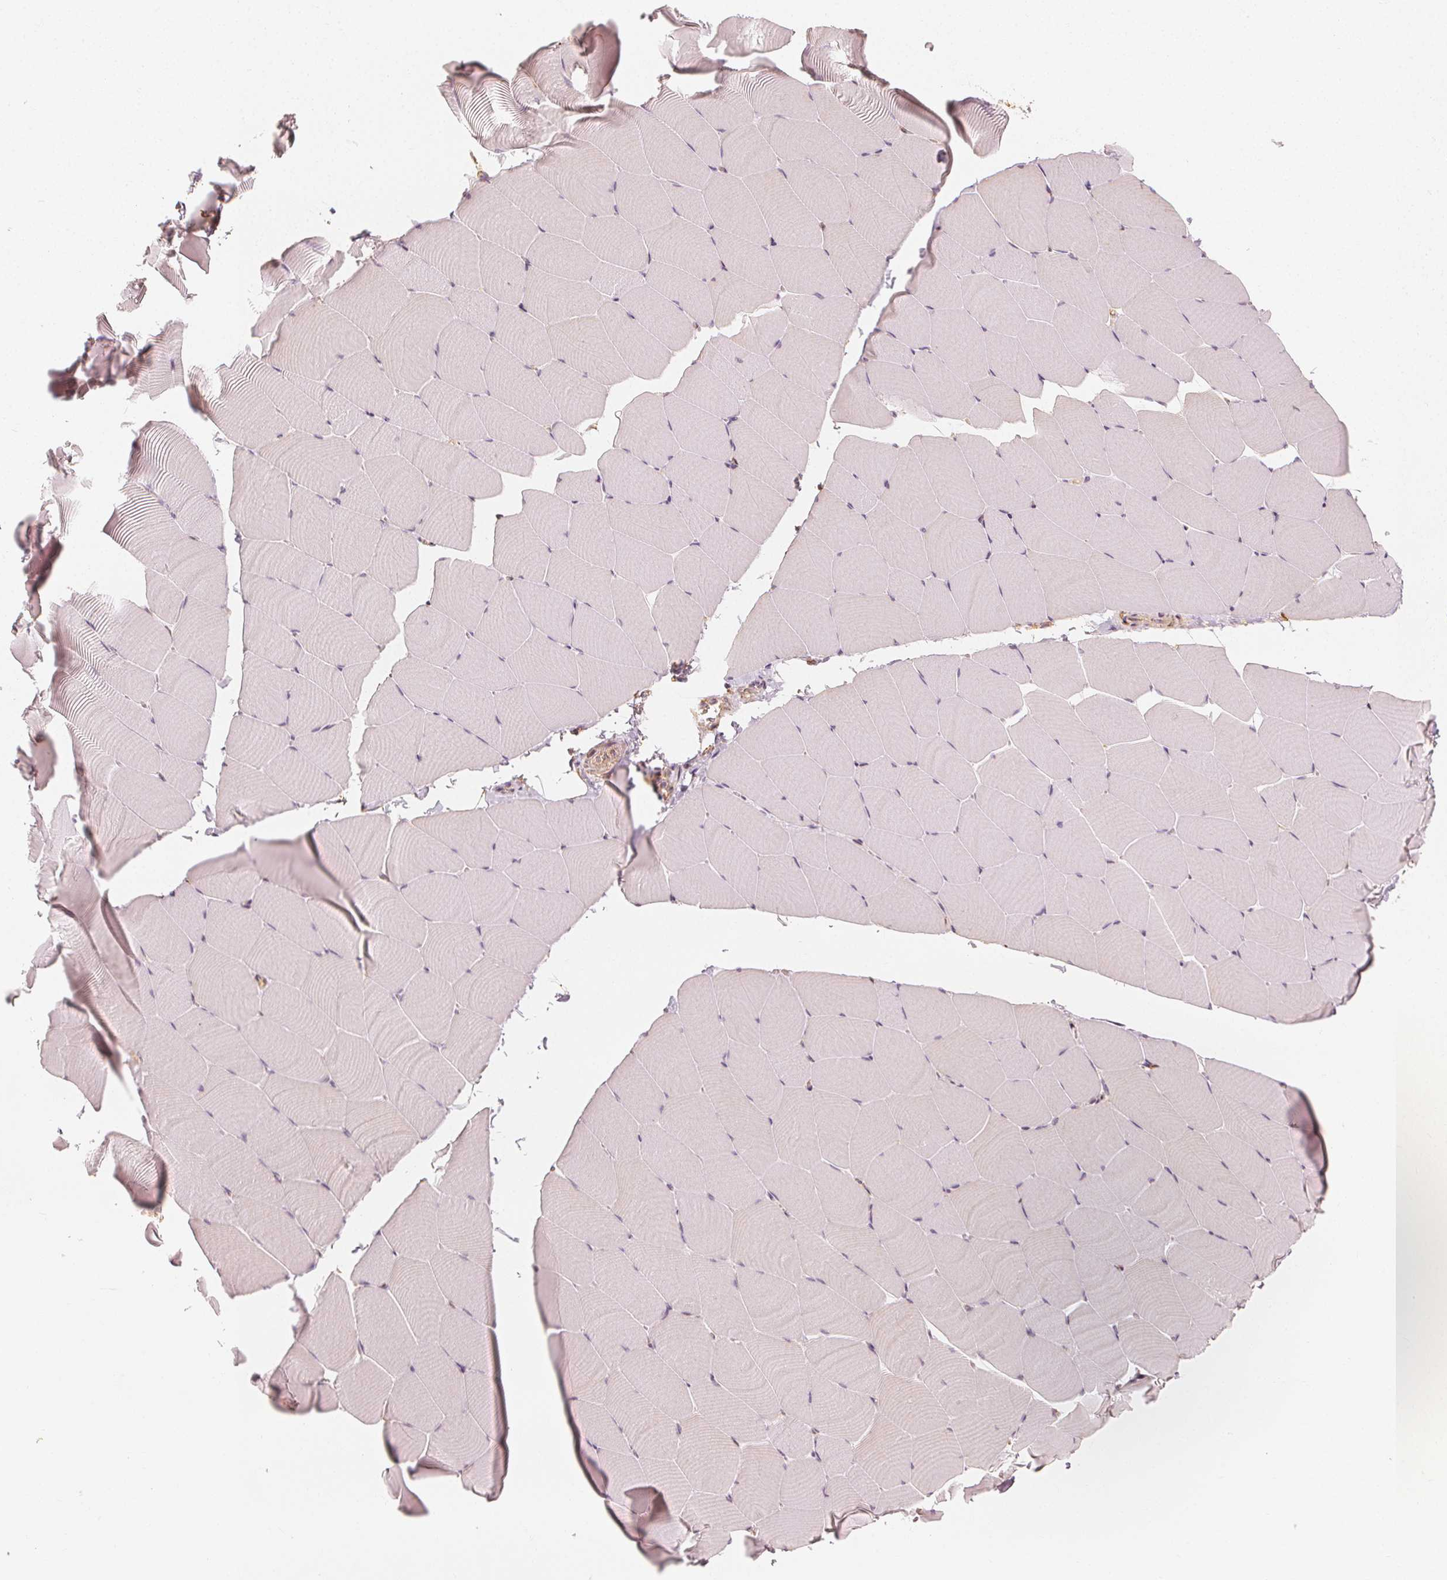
{"staining": {"intensity": "negative", "quantity": "none", "location": "none"}, "tissue": "skeletal muscle", "cell_type": "Myocytes", "image_type": "normal", "snomed": [{"axis": "morphology", "description": "Normal tissue, NOS"}, {"axis": "topography", "description": "Skeletal muscle"}], "caption": "Immunohistochemistry of unremarkable human skeletal muscle exhibits no staining in myocytes. The staining is performed using DAB (3,3'-diaminobenzidine) brown chromogen with nuclei counter-stained in using hematoxylin.", "gene": "ARHGAP26", "patient": {"sex": "male", "age": 25}}